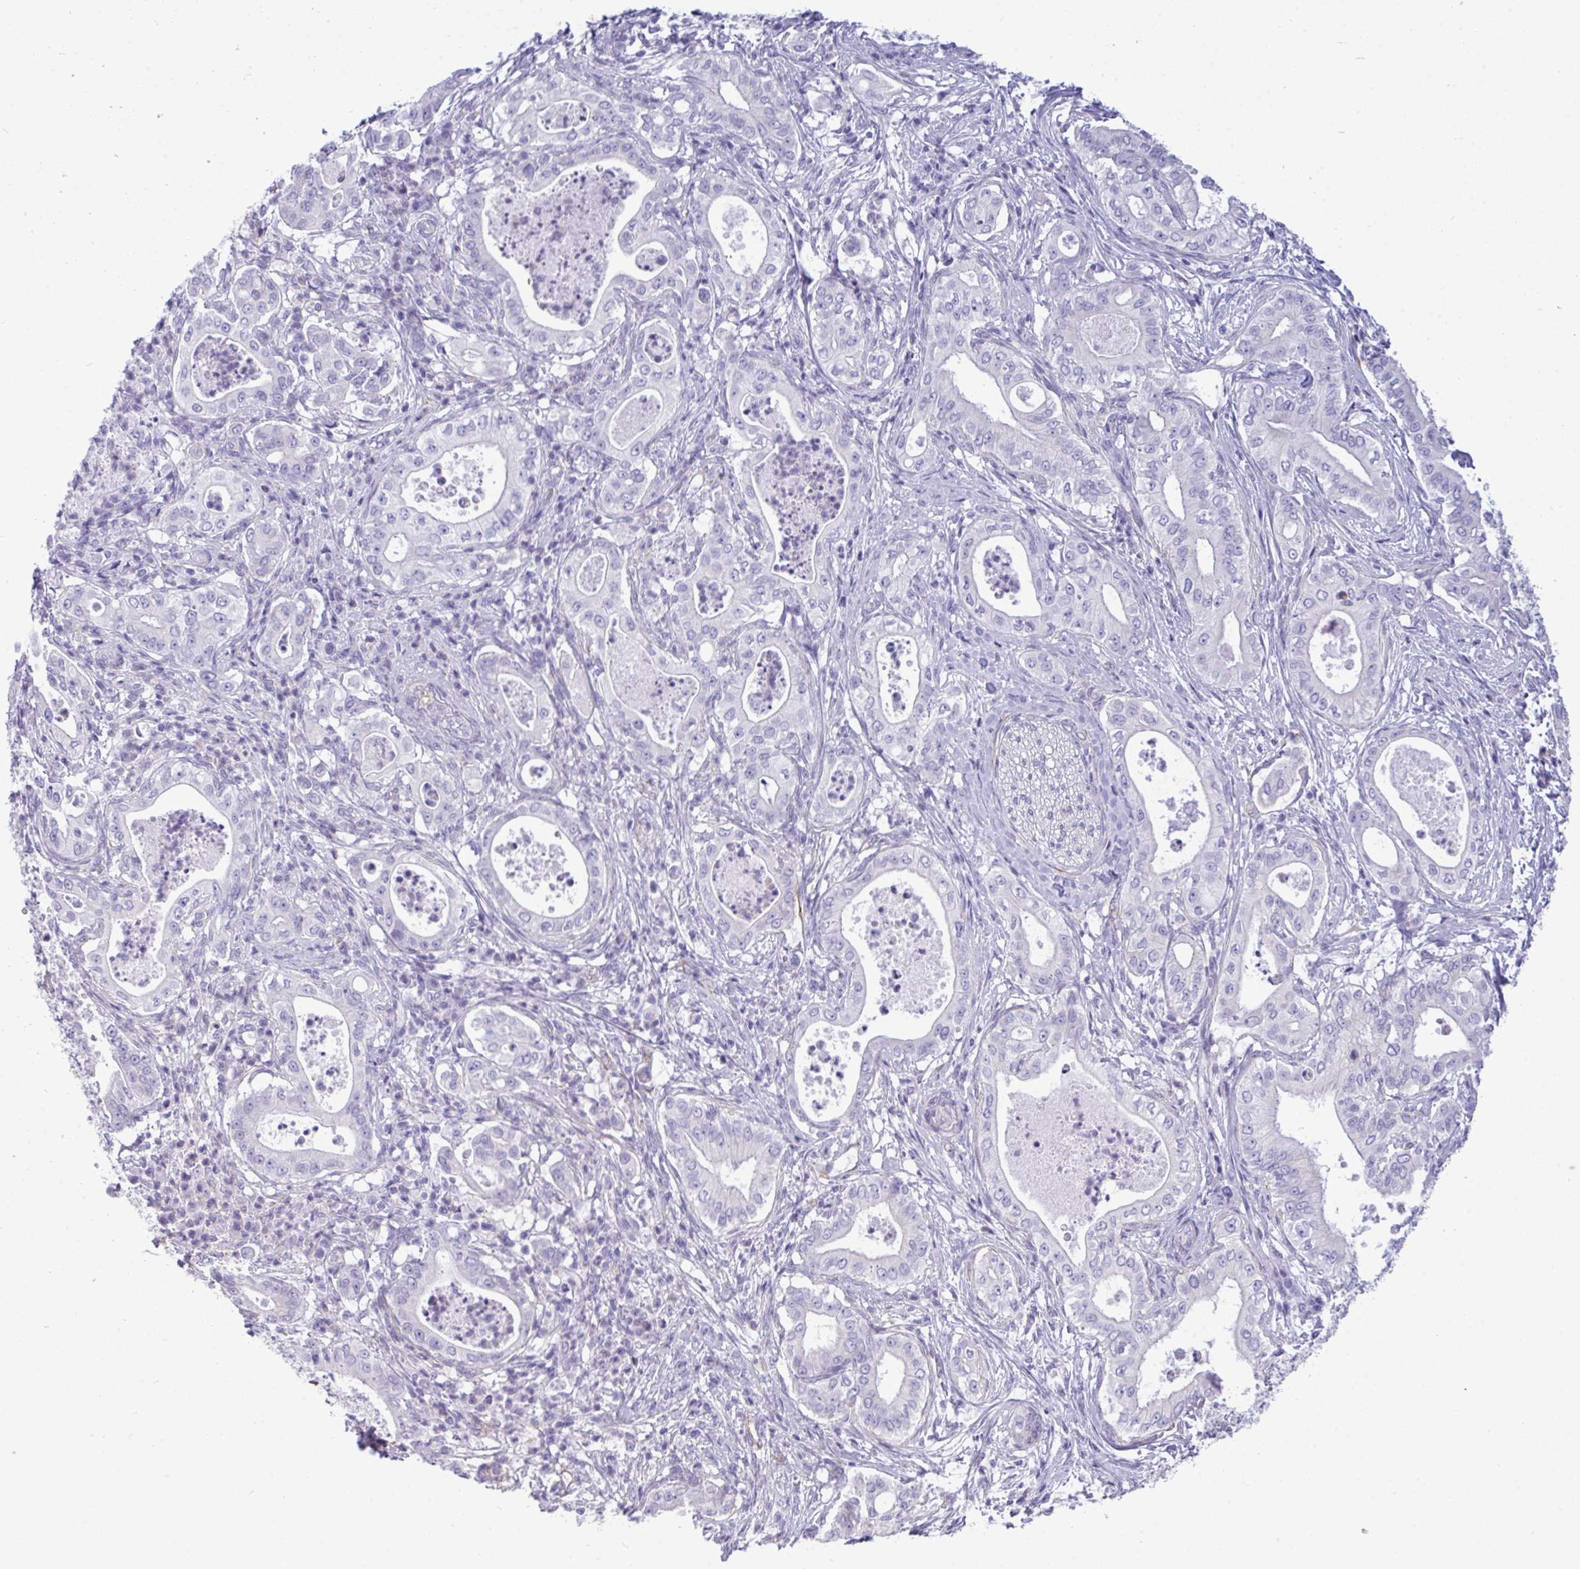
{"staining": {"intensity": "negative", "quantity": "none", "location": "none"}, "tissue": "pancreatic cancer", "cell_type": "Tumor cells", "image_type": "cancer", "snomed": [{"axis": "morphology", "description": "Adenocarcinoma, NOS"}, {"axis": "topography", "description": "Pancreas"}], "caption": "Tumor cells are negative for brown protein staining in adenocarcinoma (pancreatic). The staining is performed using DAB brown chromogen with nuclei counter-stained in using hematoxylin.", "gene": "MYH10", "patient": {"sex": "male", "age": 71}}